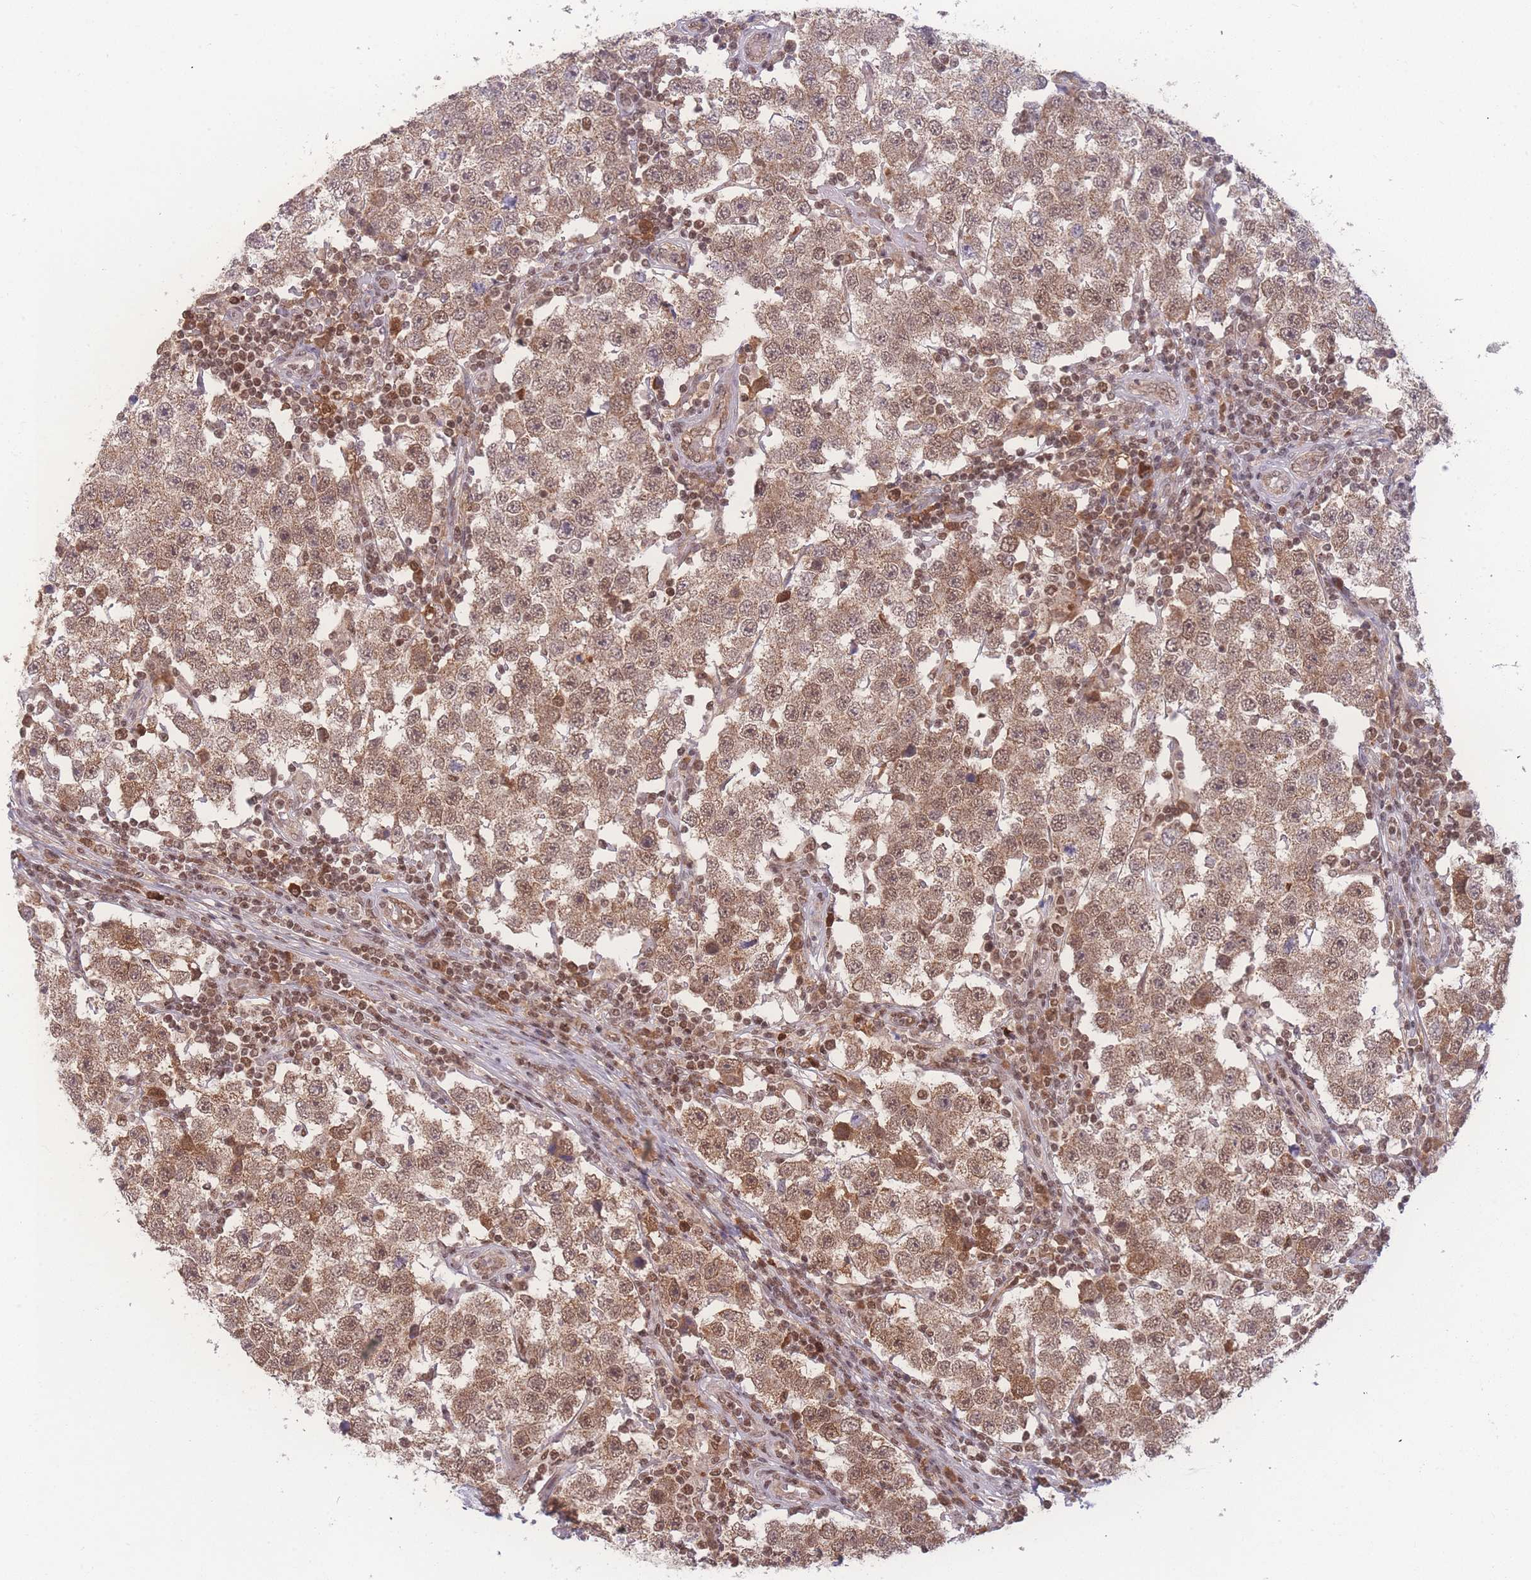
{"staining": {"intensity": "moderate", "quantity": ">75%", "location": "cytoplasmic/membranous,nuclear"}, "tissue": "testis cancer", "cell_type": "Tumor cells", "image_type": "cancer", "snomed": [{"axis": "morphology", "description": "Seminoma, NOS"}, {"axis": "topography", "description": "Testis"}], "caption": "Protein expression by IHC reveals moderate cytoplasmic/membranous and nuclear expression in about >75% of tumor cells in testis cancer. (IHC, brightfield microscopy, high magnification).", "gene": "RAVER1", "patient": {"sex": "male", "age": 34}}